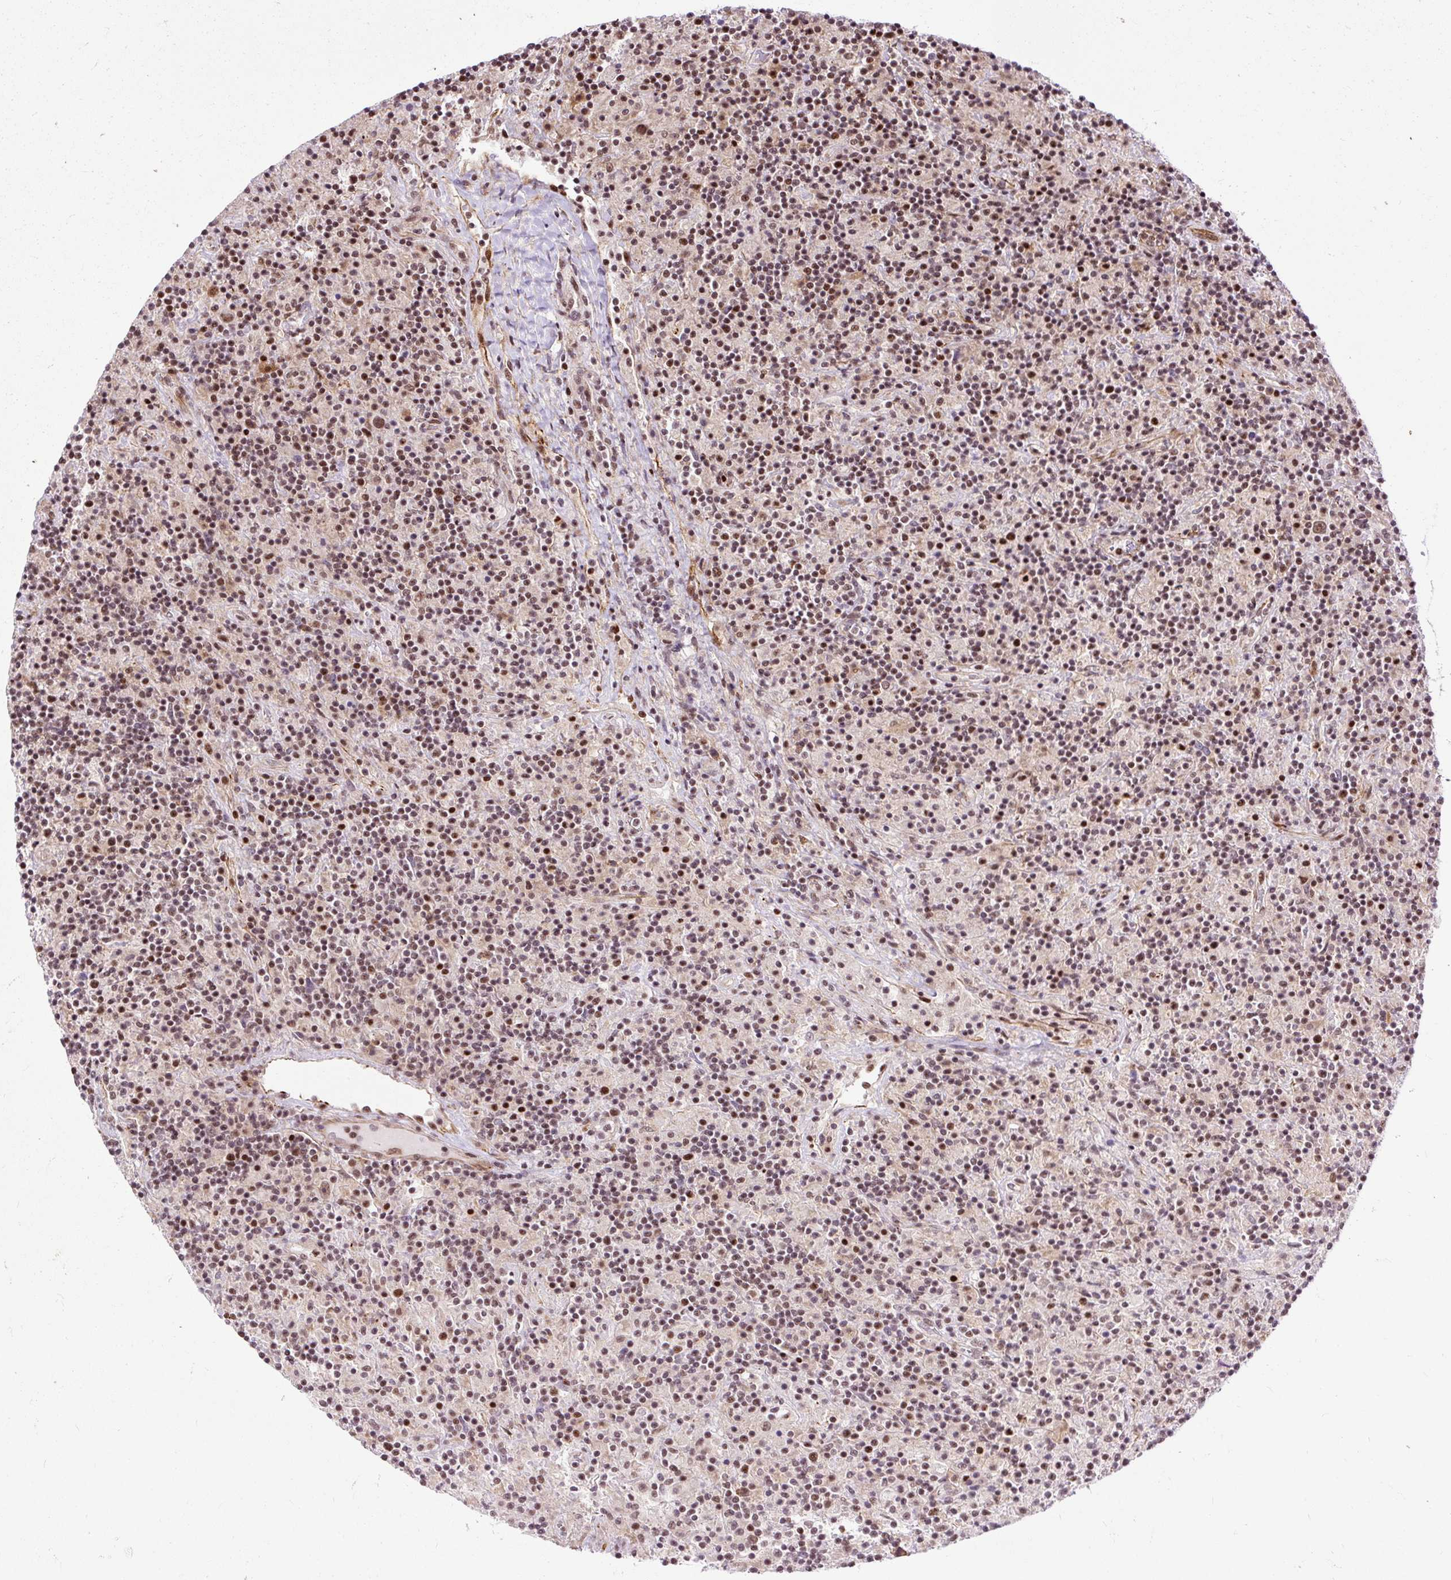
{"staining": {"intensity": "moderate", "quantity": ">75%", "location": "nuclear"}, "tissue": "lymphoma", "cell_type": "Tumor cells", "image_type": "cancer", "snomed": [{"axis": "morphology", "description": "Hodgkin's disease, NOS"}, {"axis": "topography", "description": "Lymph node"}], "caption": "Hodgkin's disease stained for a protein (brown) exhibits moderate nuclear positive staining in about >75% of tumor cells.", "gene": "LUC7L2", "patient": {"sex": "male", "age": 70}}